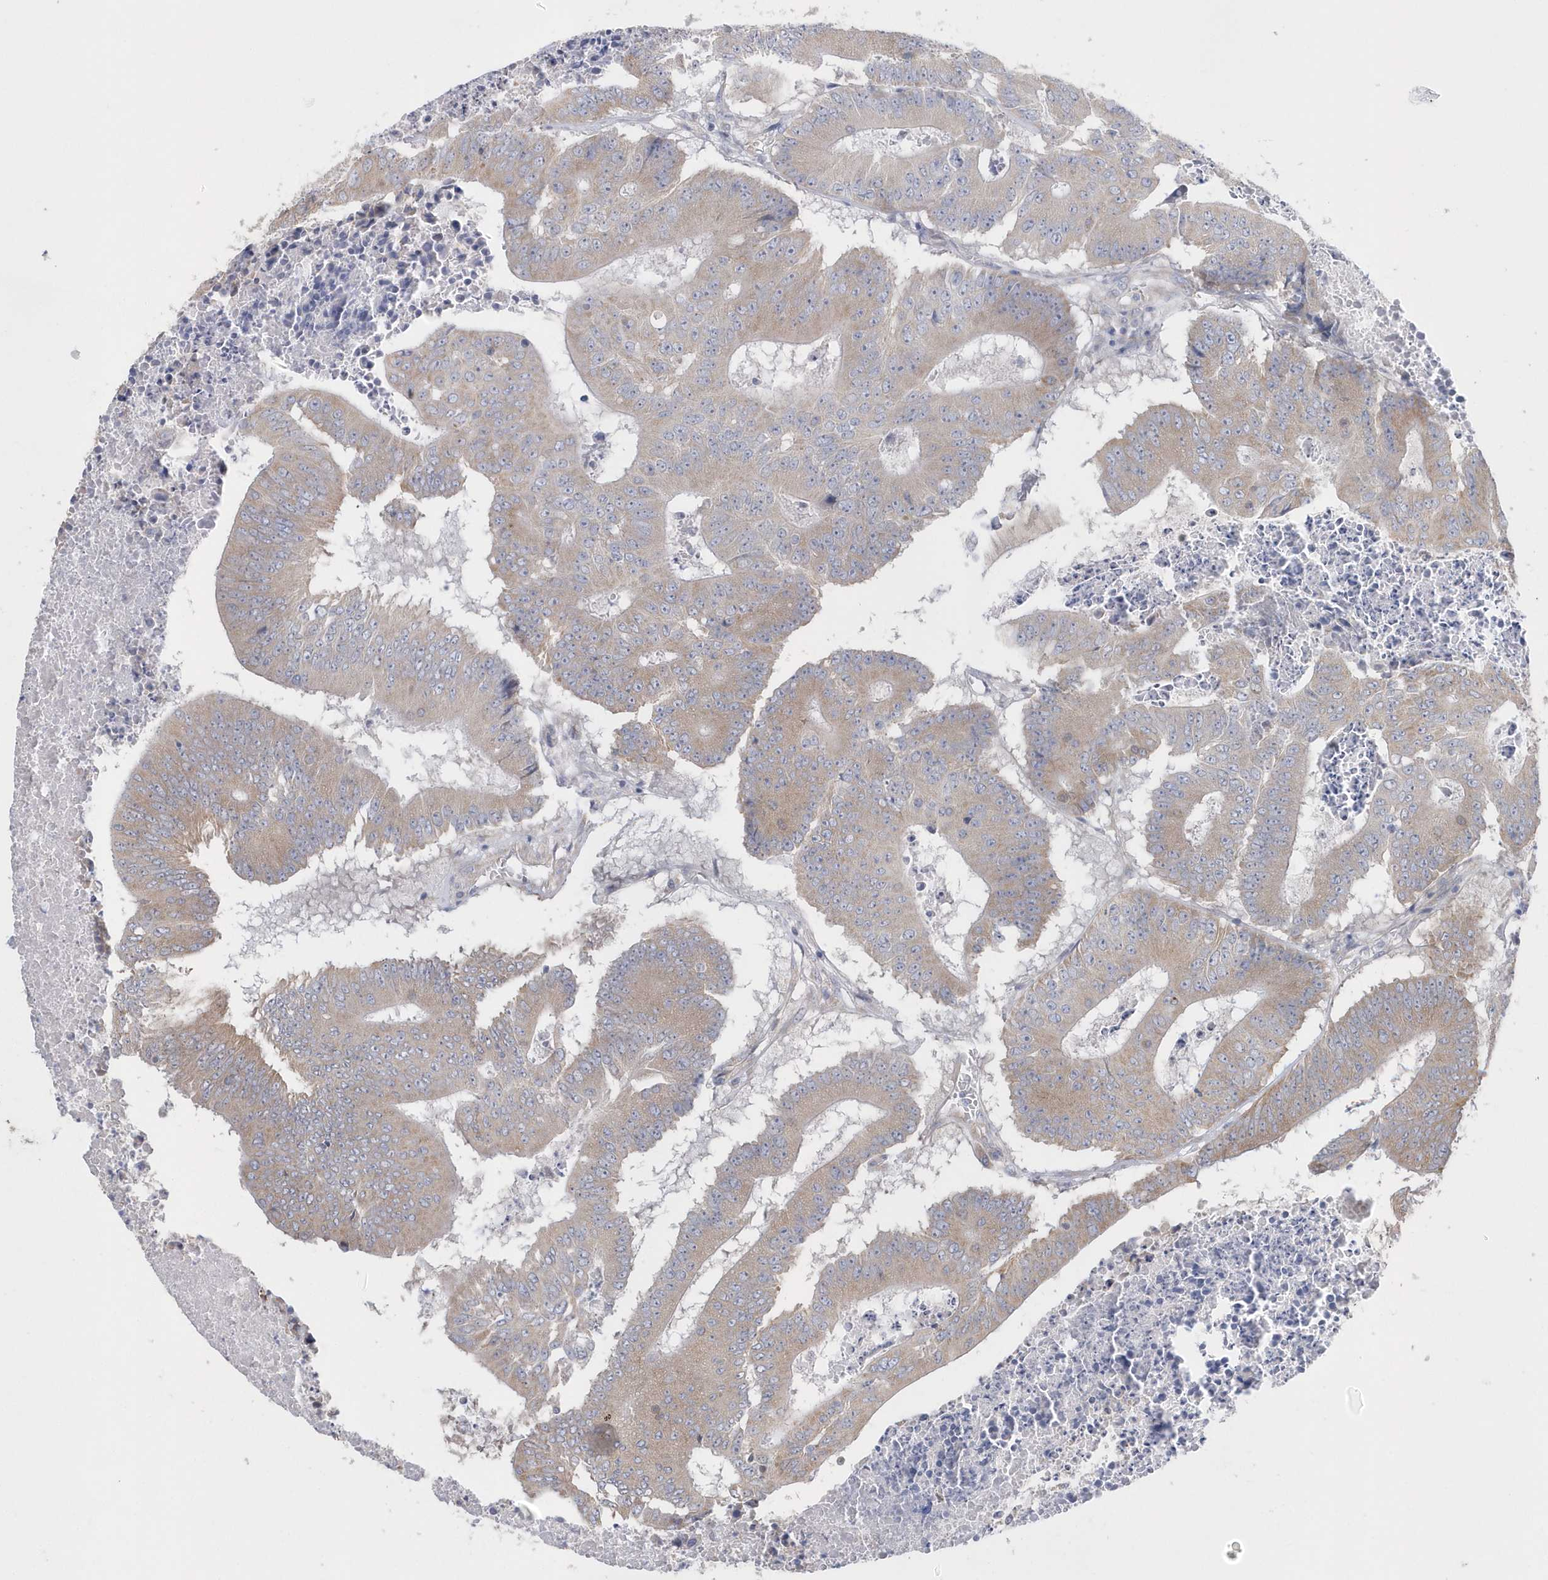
{"staining": {"intensity": "weak", "quantity": ">75%", "location": "cytoplasmic/membranous"}, "tissue": "colorectal cancer", "cell_type": "Tumor cells", "image_type": "cancer", "snomed": [{"axis": "morphology", "description": "Adenocarcinoma, NOS"}, {"axis": "topography", "description": "Colon"}], "caption": "Protein staining of colorectal cancer (adenocarcinoma) tissue shows weak cytoplasmic/membranous expression in about >75% of tumor cells.", "gene": "SPATA5", "patient": {"sex": "male", "age": 87}}